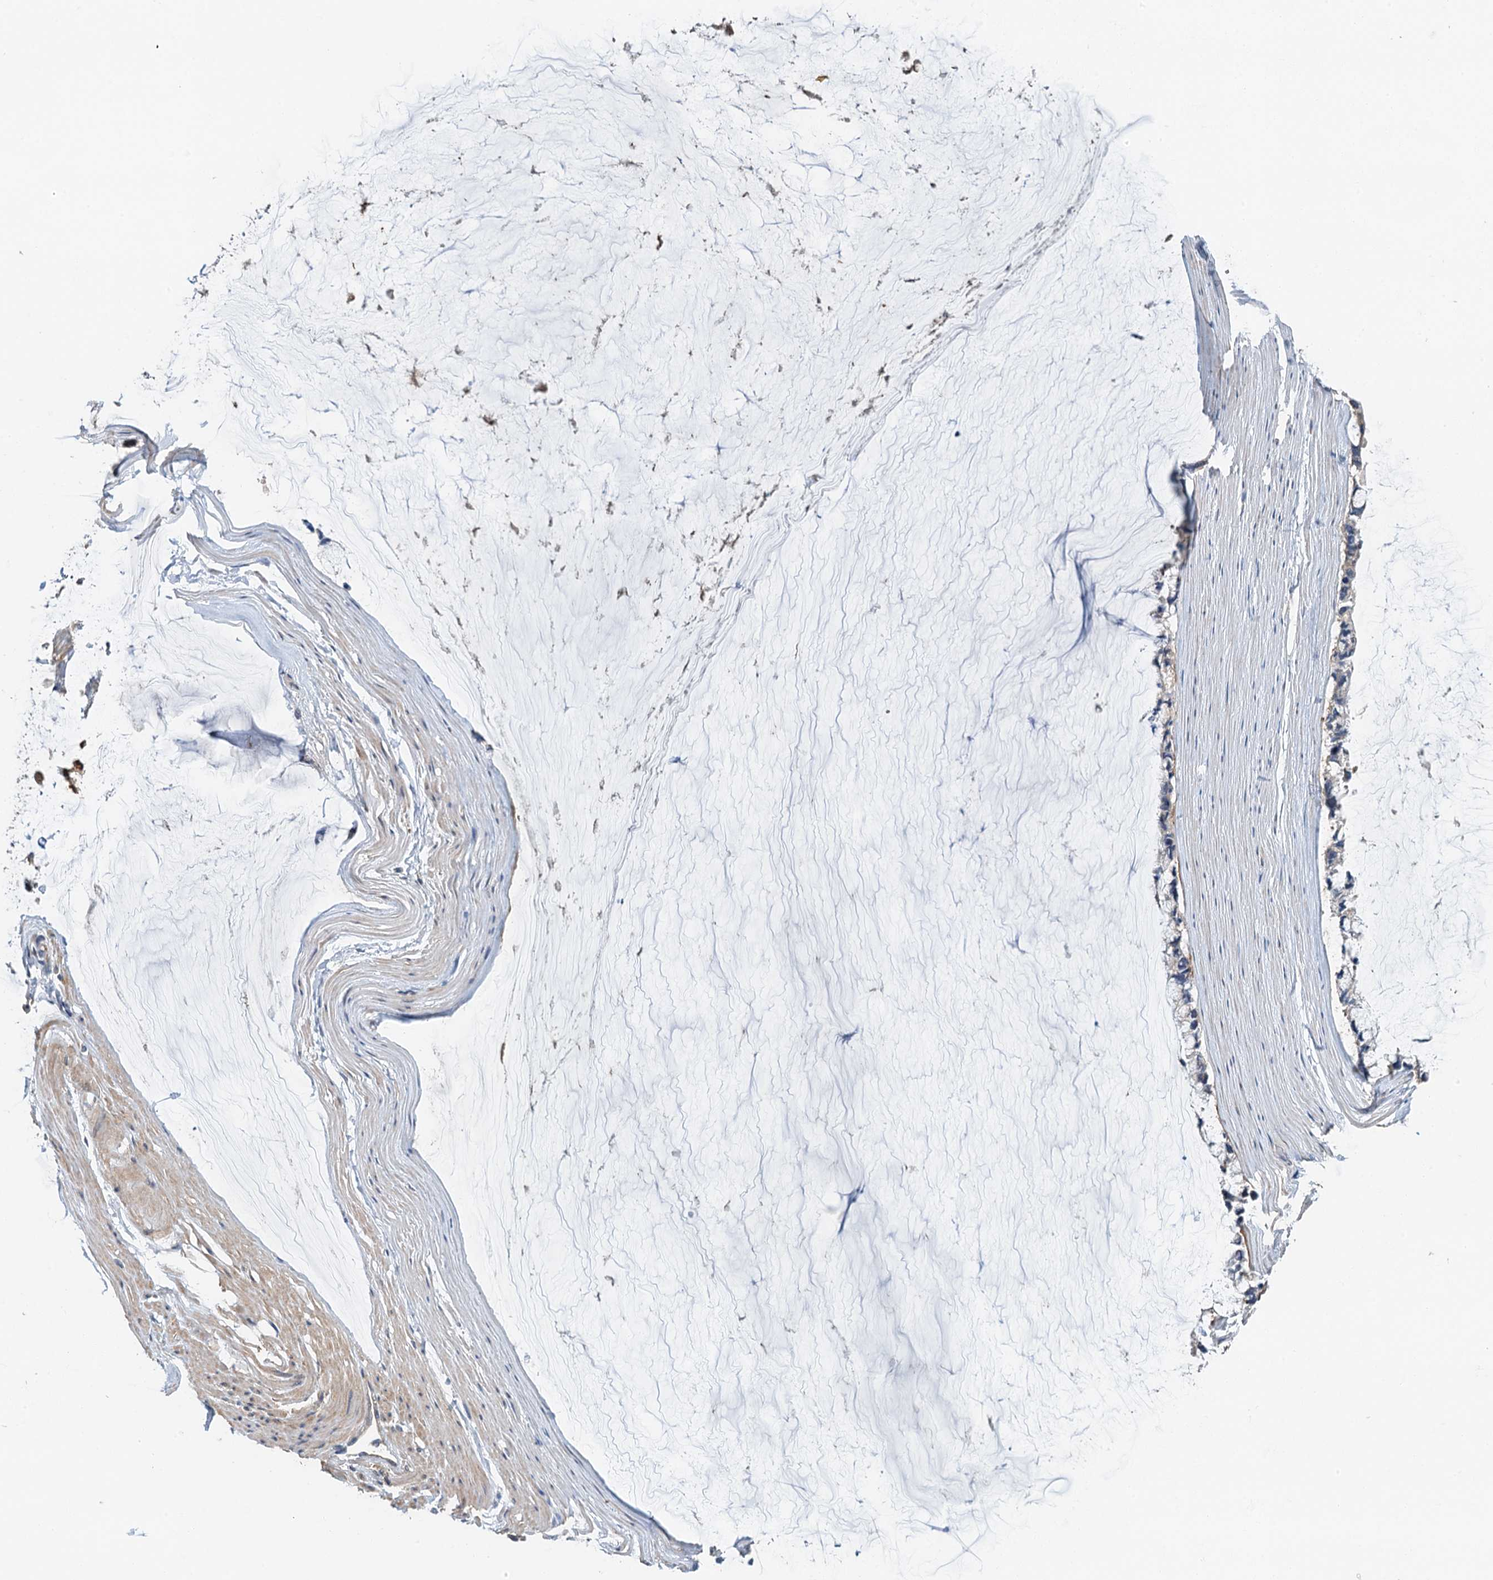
{"staining": {"intensity": "negative", "quantity": "none", "location": "none"}, "tissue": "ovarian cancer", "cell_type": "Tumor cells", "image_type": "cancer", "snomed": [{"axis": "morphology", "description": "Cystadenocarcinoma, mucinous, NOS"}, {"axis": "topography", "description": "Ovary"}], "caption": "The immunohistochemistry image has no significant positivity in tumor cells of ovarian mucinous cystadenocarcinoma tissue.", "gene": "ZNF606", "patient": {"sex": "female", "age": 39}}